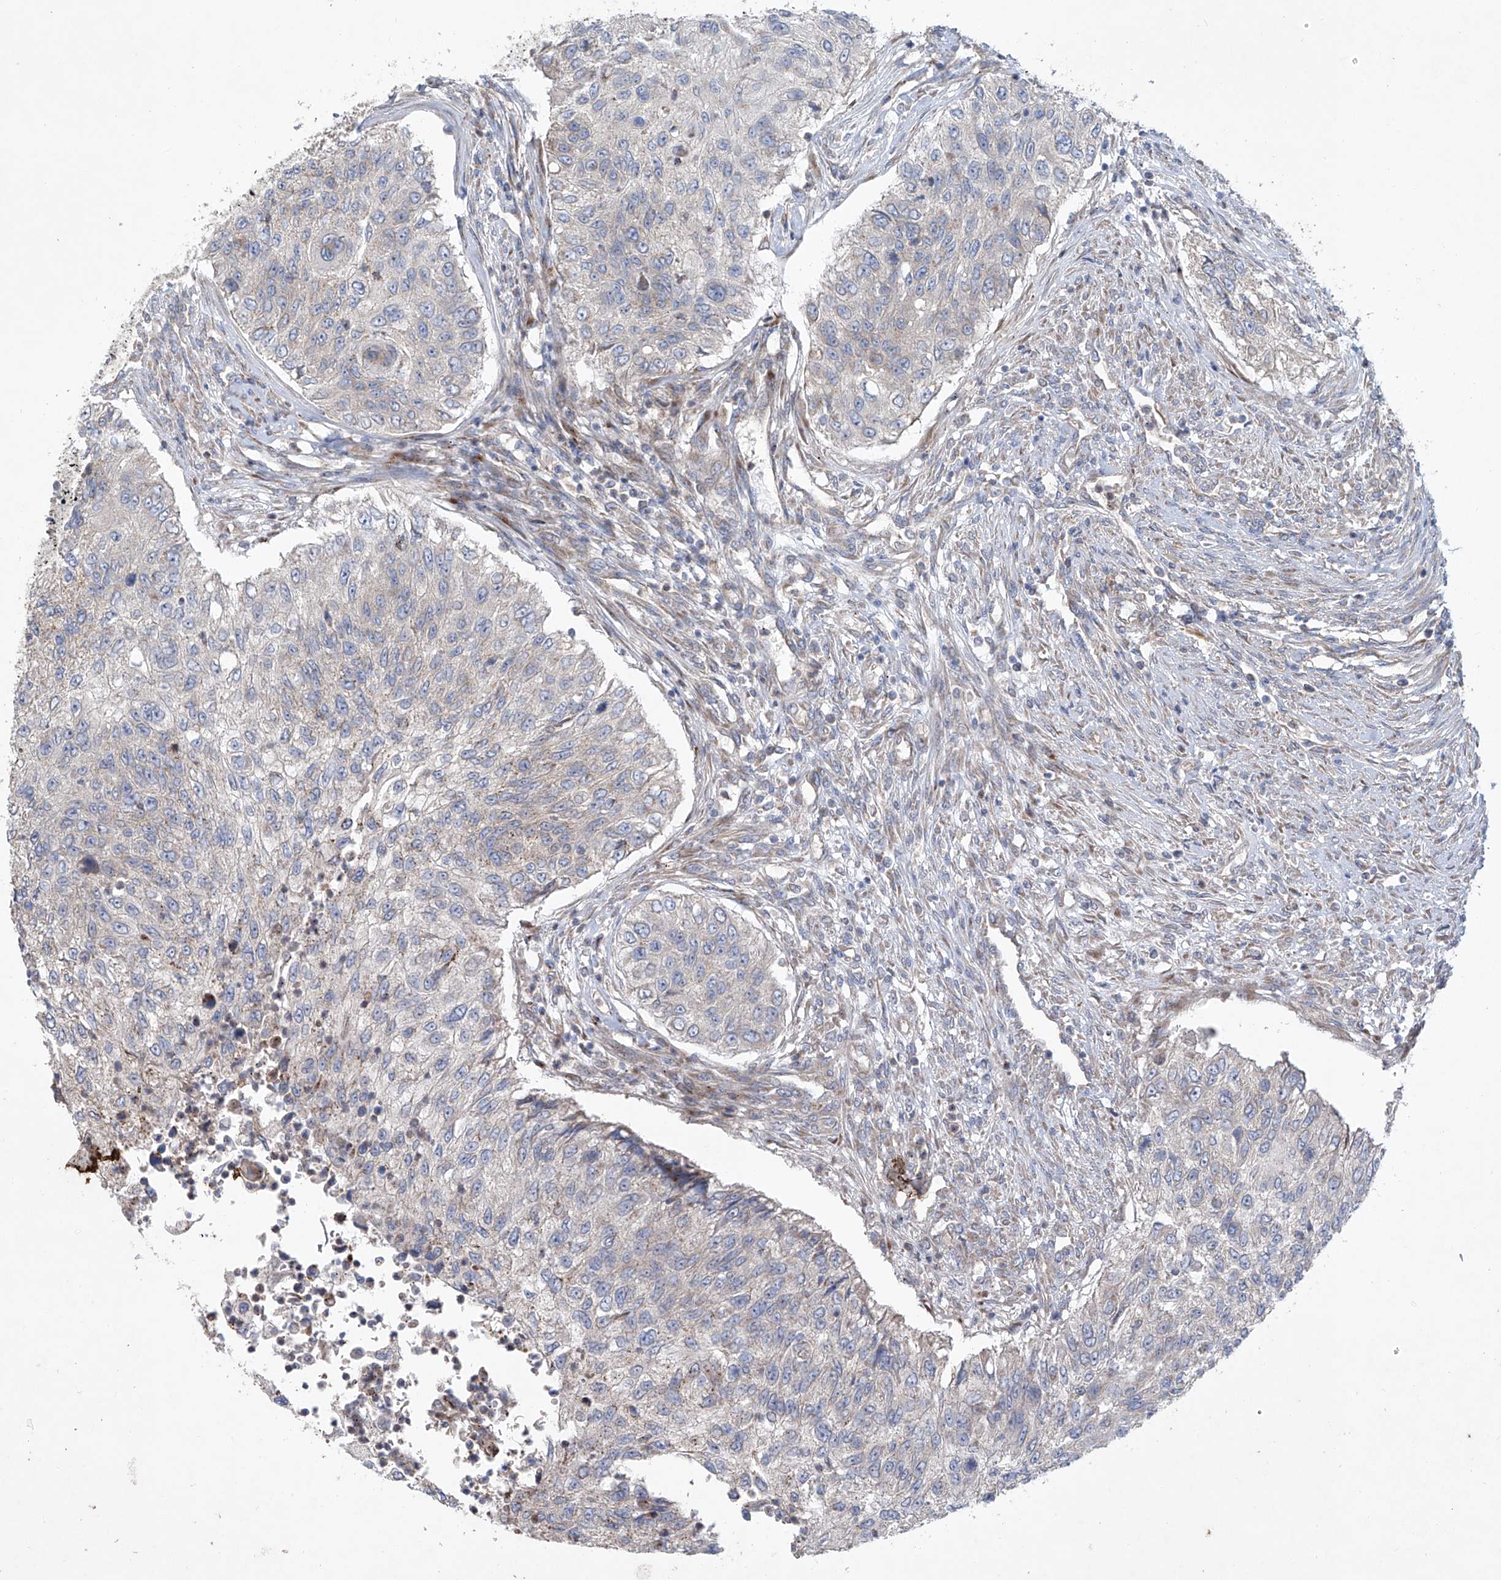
{"staining": {"intensity": "negative", "quantity": "none", "location": "none"}, "tissue": "urothelial cancer", "cell_type": "Tumor cells", "image_type": "cancer", "snomed": [{"axis": "morphology", "description": "Urothelial carcinoma, High grade"}, {"axis": "topography", "description": "Urinary bladder"}], "caption": "Histopathology image shows no protein staining in tumor cells of high-grade urothelial carcinoma tissue. (Stains: DAB immunohistochemistry (IHC) with hematoxylin counter stain, Microscopy: brightfield microscopy at high magnification).", "gene": "KLC4", "patient": {"sex": "female", "age": 60}}